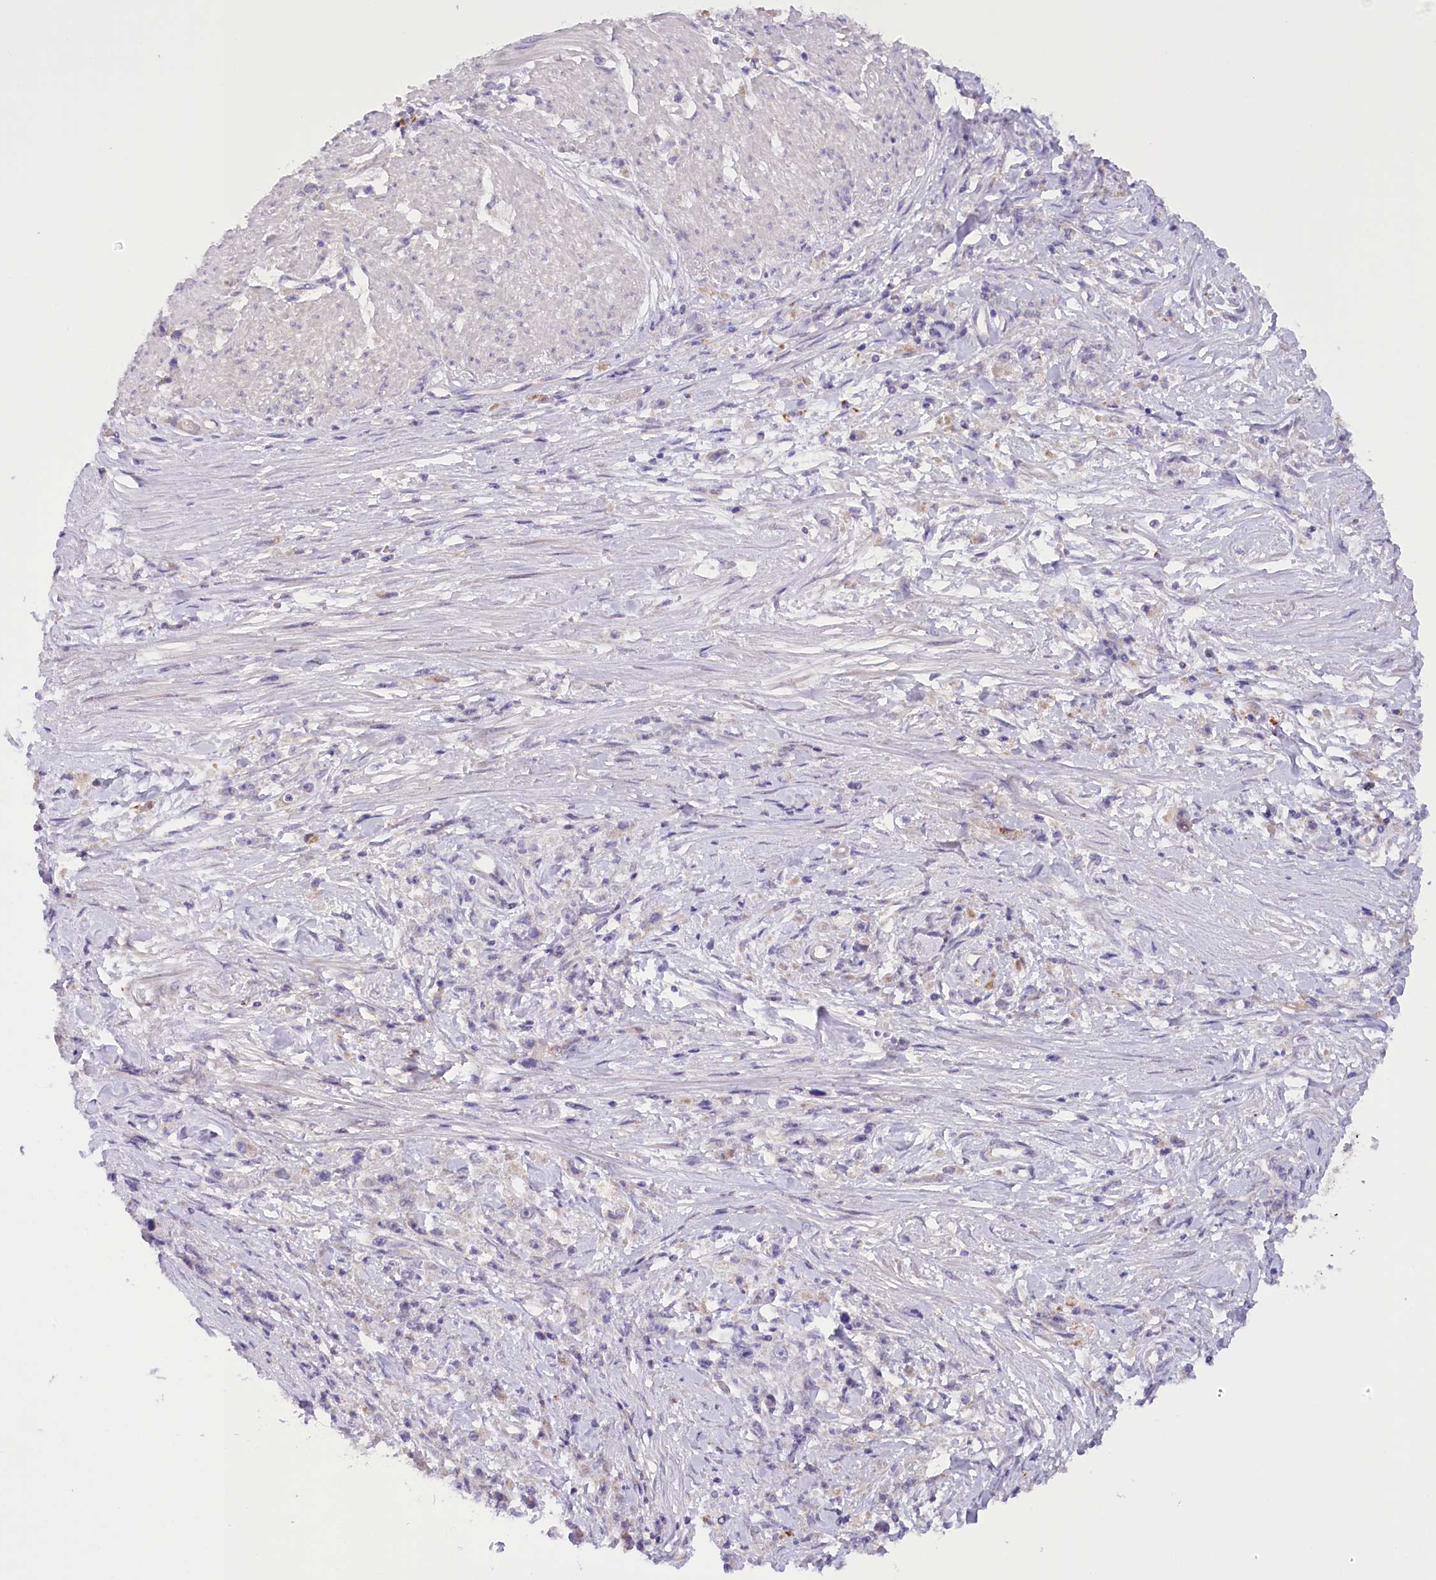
{"staining": {"intensity": "negative", "quantity": "none", "location": "none"}, "tissue": "stomach cancer", "cell_type": "Tumor cells", "image_type": "cancer", "snomed": [{"axis": "morphology", "description": "Adenocarcinoma, NOS"}, {"axis": "topography", "description": "Stomach"}], "caption": "Tumor cells are negative for brown protein staining in adenocarcinoma (stomach).", "gene": "DCUN1D1", "patient": {"sex": "female", "age": 59}}